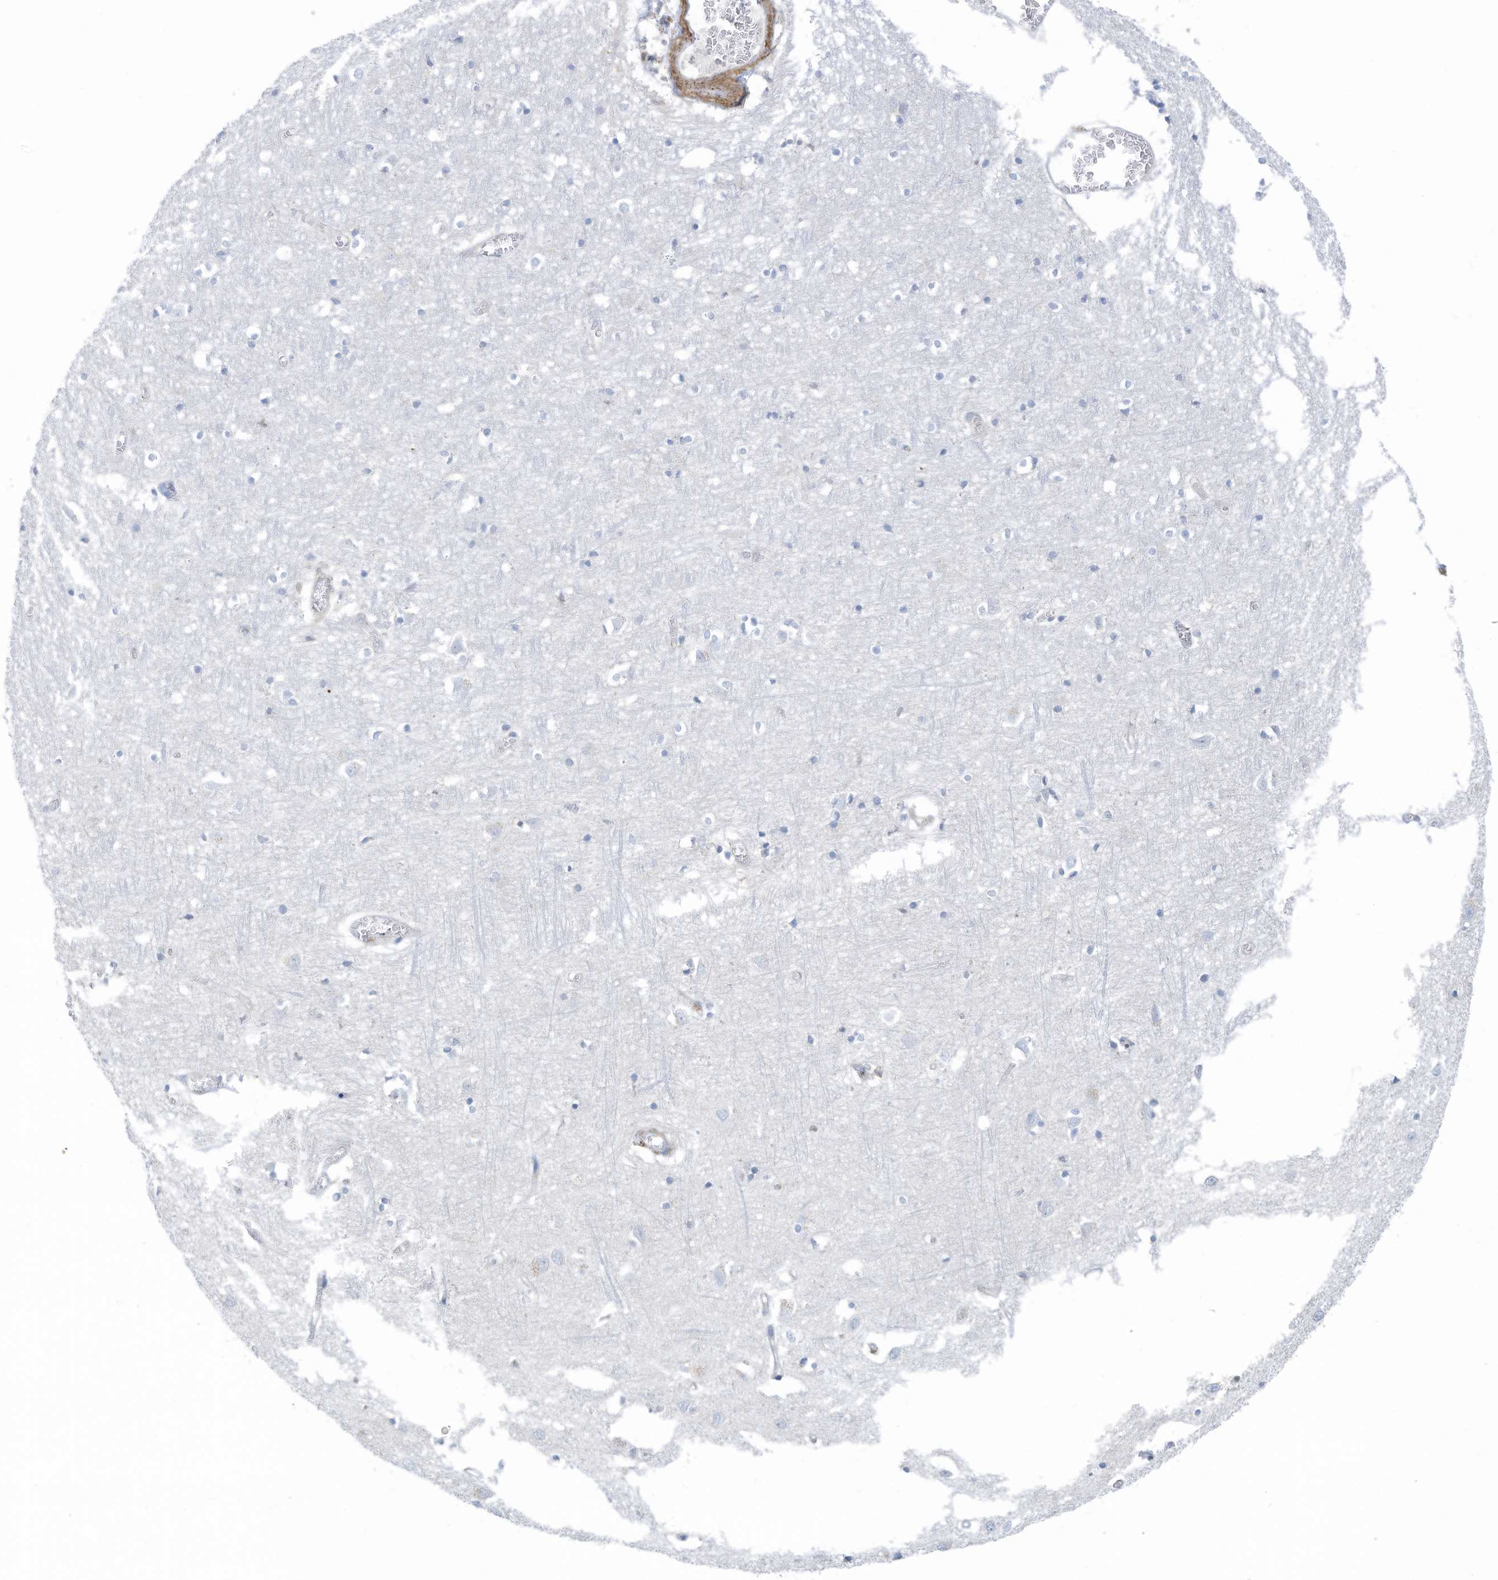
{"staining": {"intensity": "weak", "quantity": "25%-75%", "location": "cytoplasmic/membranous"}, "tissue": "cerebral cortex", "cell_type": "Endothelial cells", "image_type": "normal", "snomed": [{"axis": "morphology", "description": "Normal tissue, NOS"}, {"axis": "topography", "description": "Cerebral cortex"}], "caption": "The image shows immunohistochemical staining of benign cerebral cortex. There is weak cytoplasmic/membranous expression is seen in approximately 25%-75% of endothelial cells.", "gene": "ZNF846", "patient": {"sex": "female", "age": 64}}